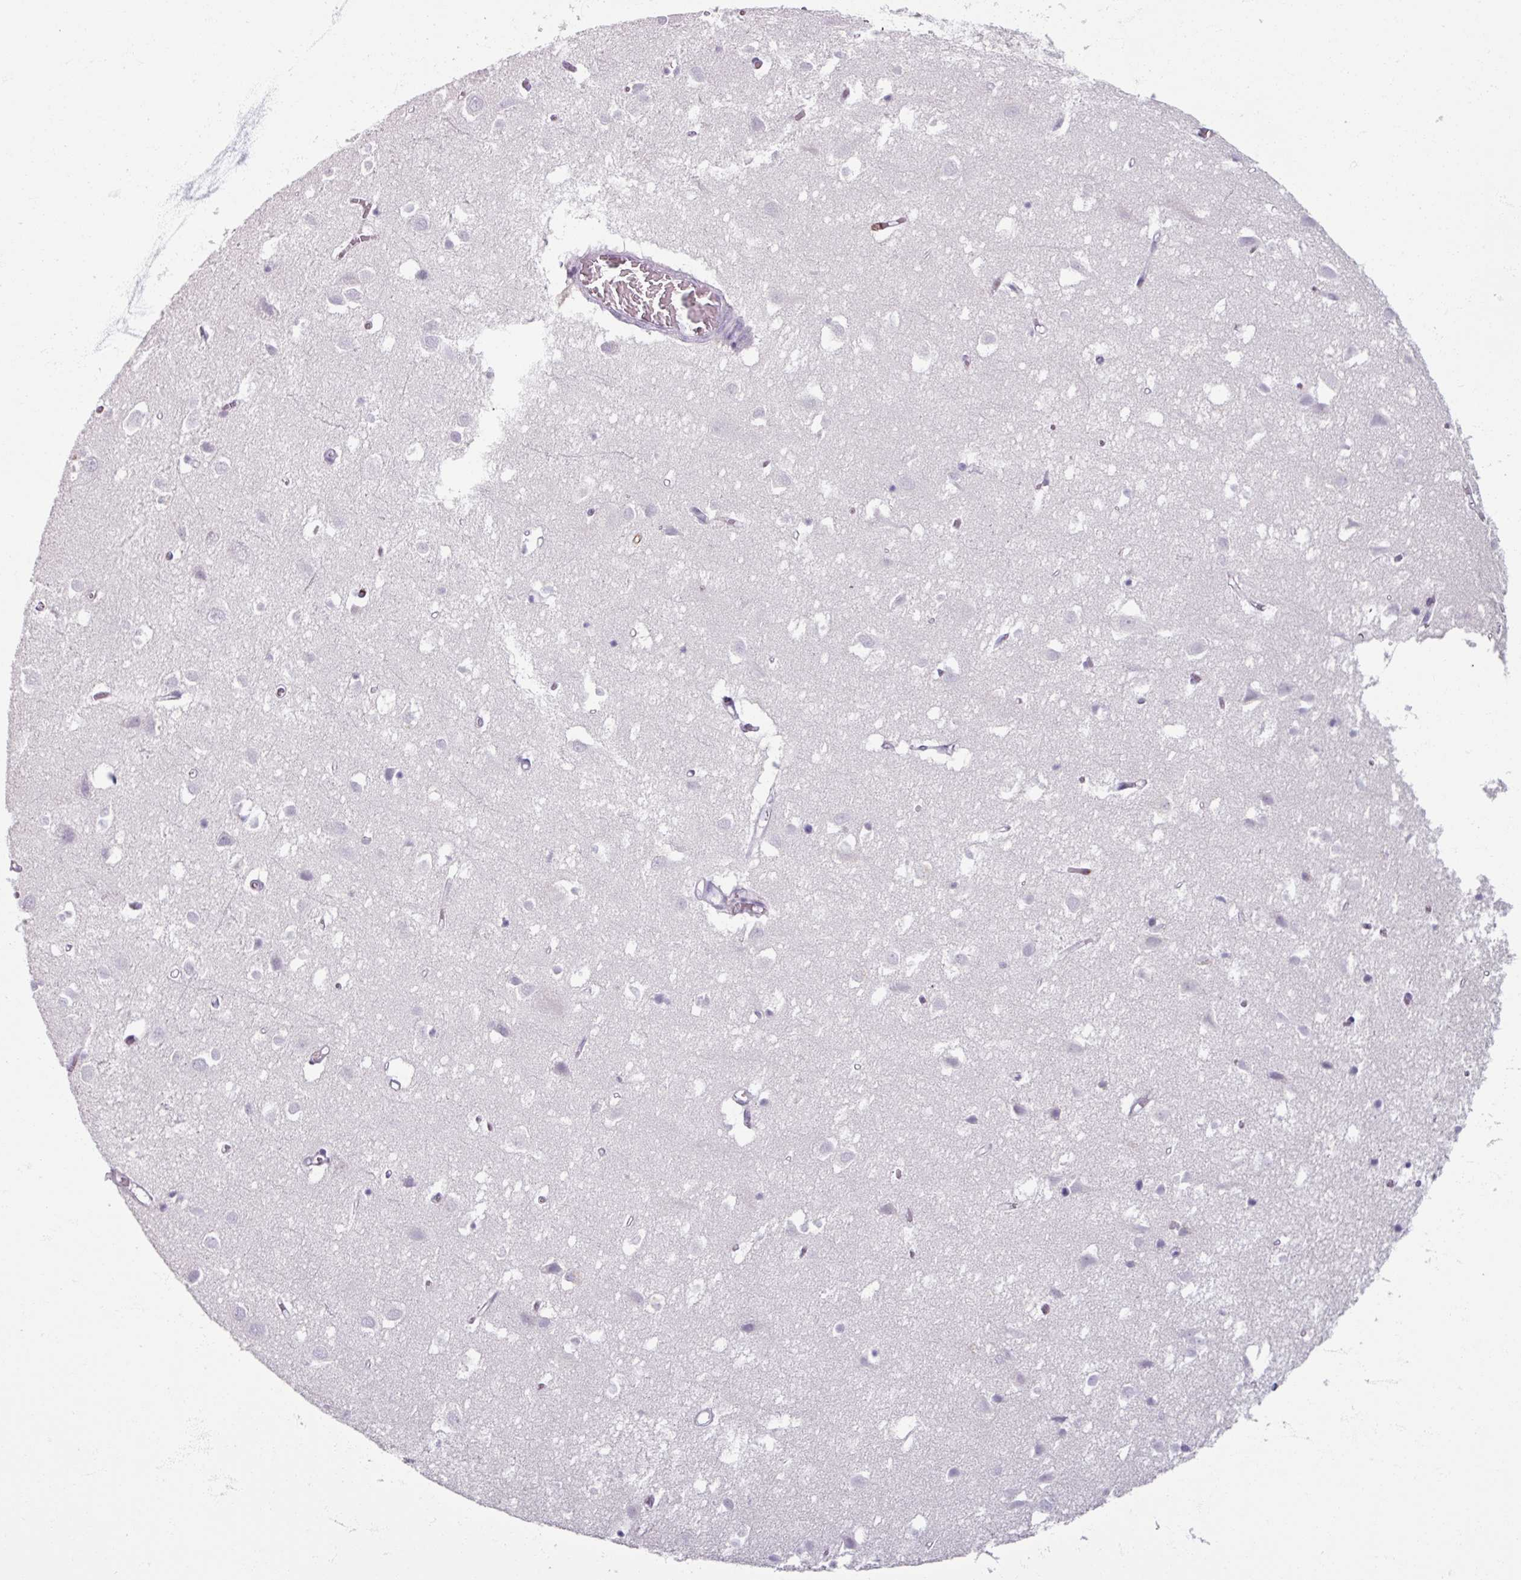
{"staining": {"intensity": "negative", "quantity": "none", "location": "none"}, "tissue": "cerebral cortex", "cell_type": "Endothelial cells", "image_type": "normal", "snomed": [{"axis": "morphology", "description": "Normal tissue, NOS"}, {"axis": "topography", "description": "Cerebral cortex"}], "caption": "The image demonstrates no staining of endothelial cells in benign cerebral cortex. (DAB (3,3'-diaminobenzidine) immunohistochemistry (IHC) visualized using brightfield microscopy, high magnification).", "gene": "PTPRC", "patient": {"sex": "male", "age": 70}}